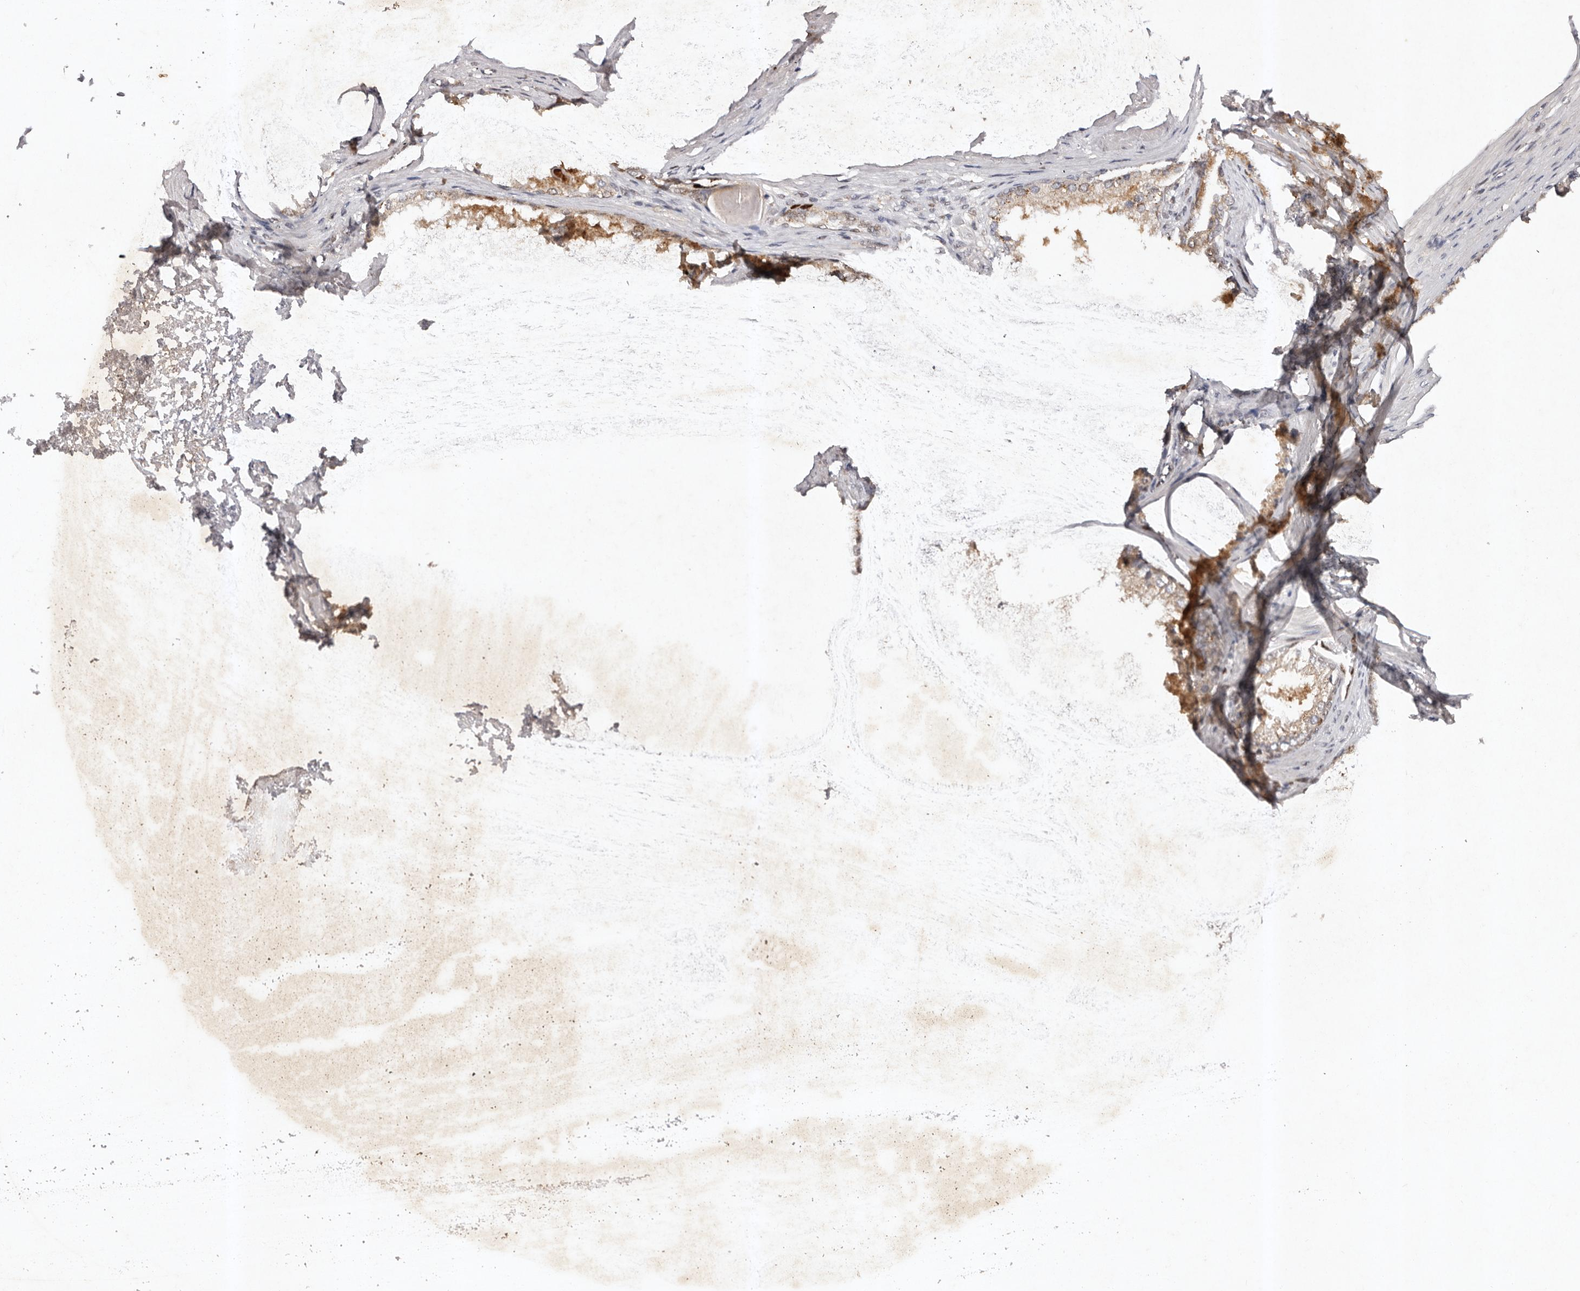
{"staining": {"intensity": "weak", "quantity": ">75%", "location": "cytoplasmic/membranous"}, "tissue": "prostate cancer", "cell_type": "Tumor cells", "image_type": "cancer", "snomed": [{"axis": "morphology", "description": "Adenocarcinoma, High grade"}, {"axis": "topography", "description": "Prostate"}], "caption": "Immunohistochemical staining of human adenocarcinoma (high-grade) (prostate) exhibits low levels of weak cytoplasmic/membranous positivity in approximately >75% of tumor cells.", "gene": "KLF7", "patient": {"sex": "male", "age": 60}}